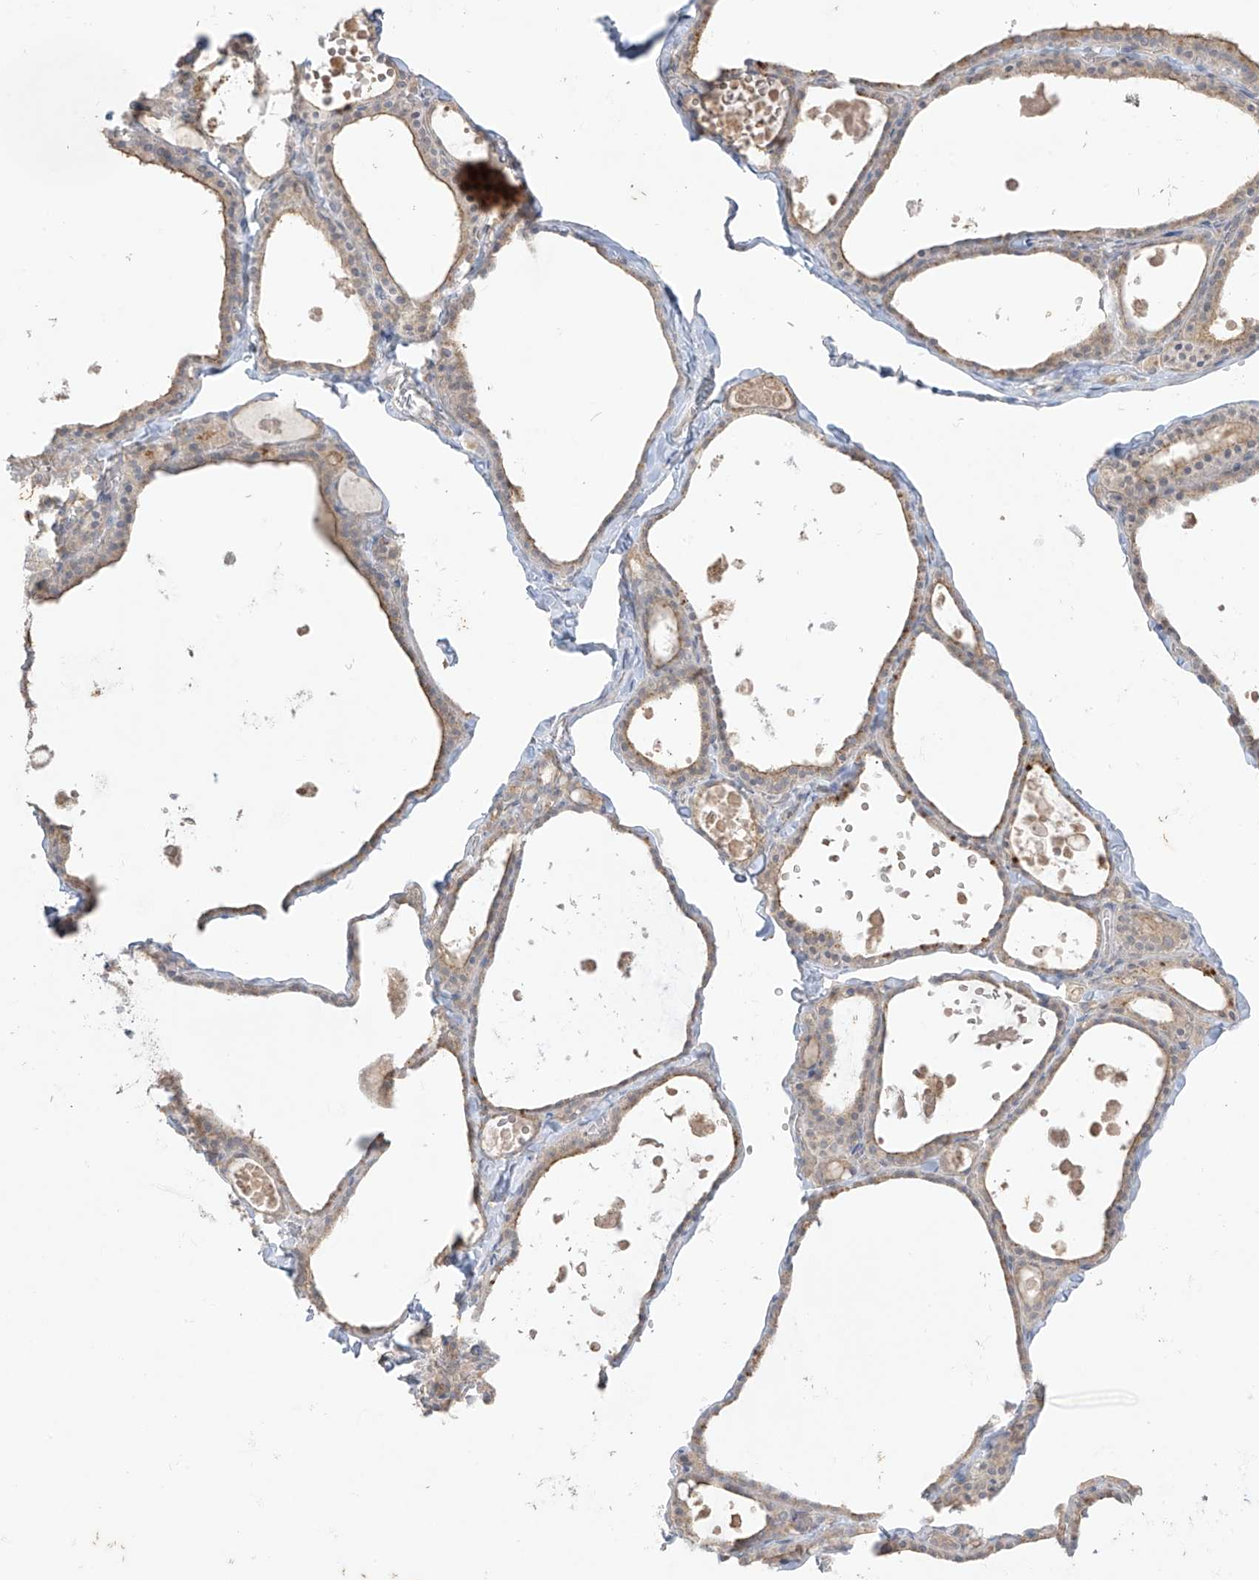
{"staining": {"intensity": "moderate", "quantity": "<25%", "location": "cytoplasmic/membranous"}, "tissue": "thyroid gland", "cell_type": "Glandular cells", "image_type": "normal", "snomed": [{"axis": "morphology", "description": "Normal tissue, NOS"}, {"axis": "topography", "description": "Thyroid gland"}], "caption": "An image showing moderate cytoplasmic/membranous expression in about <25% of glandular cells in unremarkable thyroid gland, as visualized by brown immunohistochemical staining.", "gene": "ANGEL2", "patient": {"sex": "male", "age": 56}}